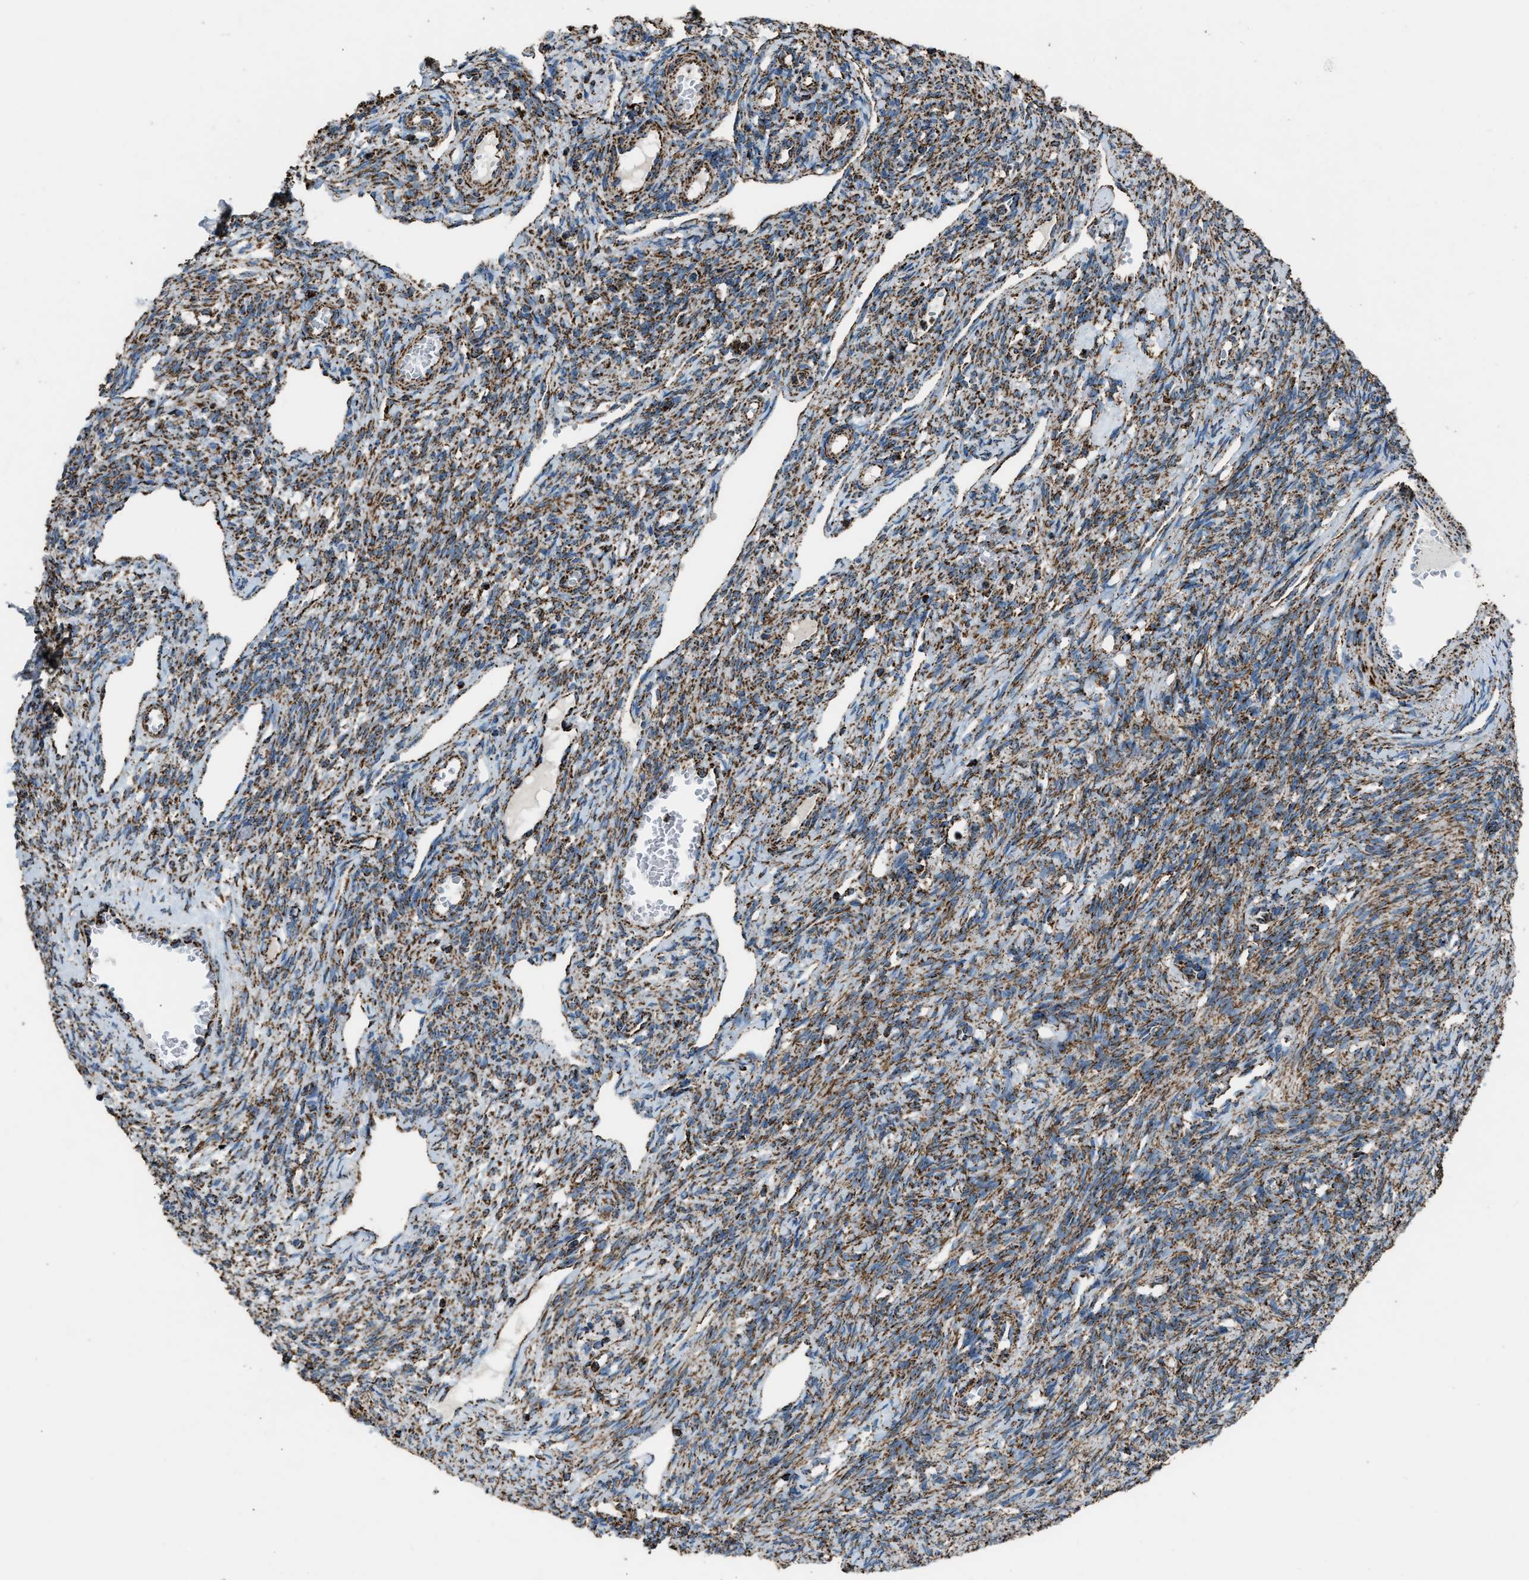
{"staining": {"intensity": "moderate", "quantity": ">75%", "location": "cytoplasmic/membranous"}, "tissue": "ovary", "cell_type": "Ovarian stroma cells", "image_type": "normal", "snomed": [{"axis": "morphology", "description": "Normal tissue, NOS"}, {"axis": "topography", "description": "Ovary"}], "caption": "Benign ovary shows moderate cytoplasmic/membranous expression in approximately >75% of ovarian stroma cells.", "gene": "MDH2", "patient": {"sex": "female", "age": 33}}